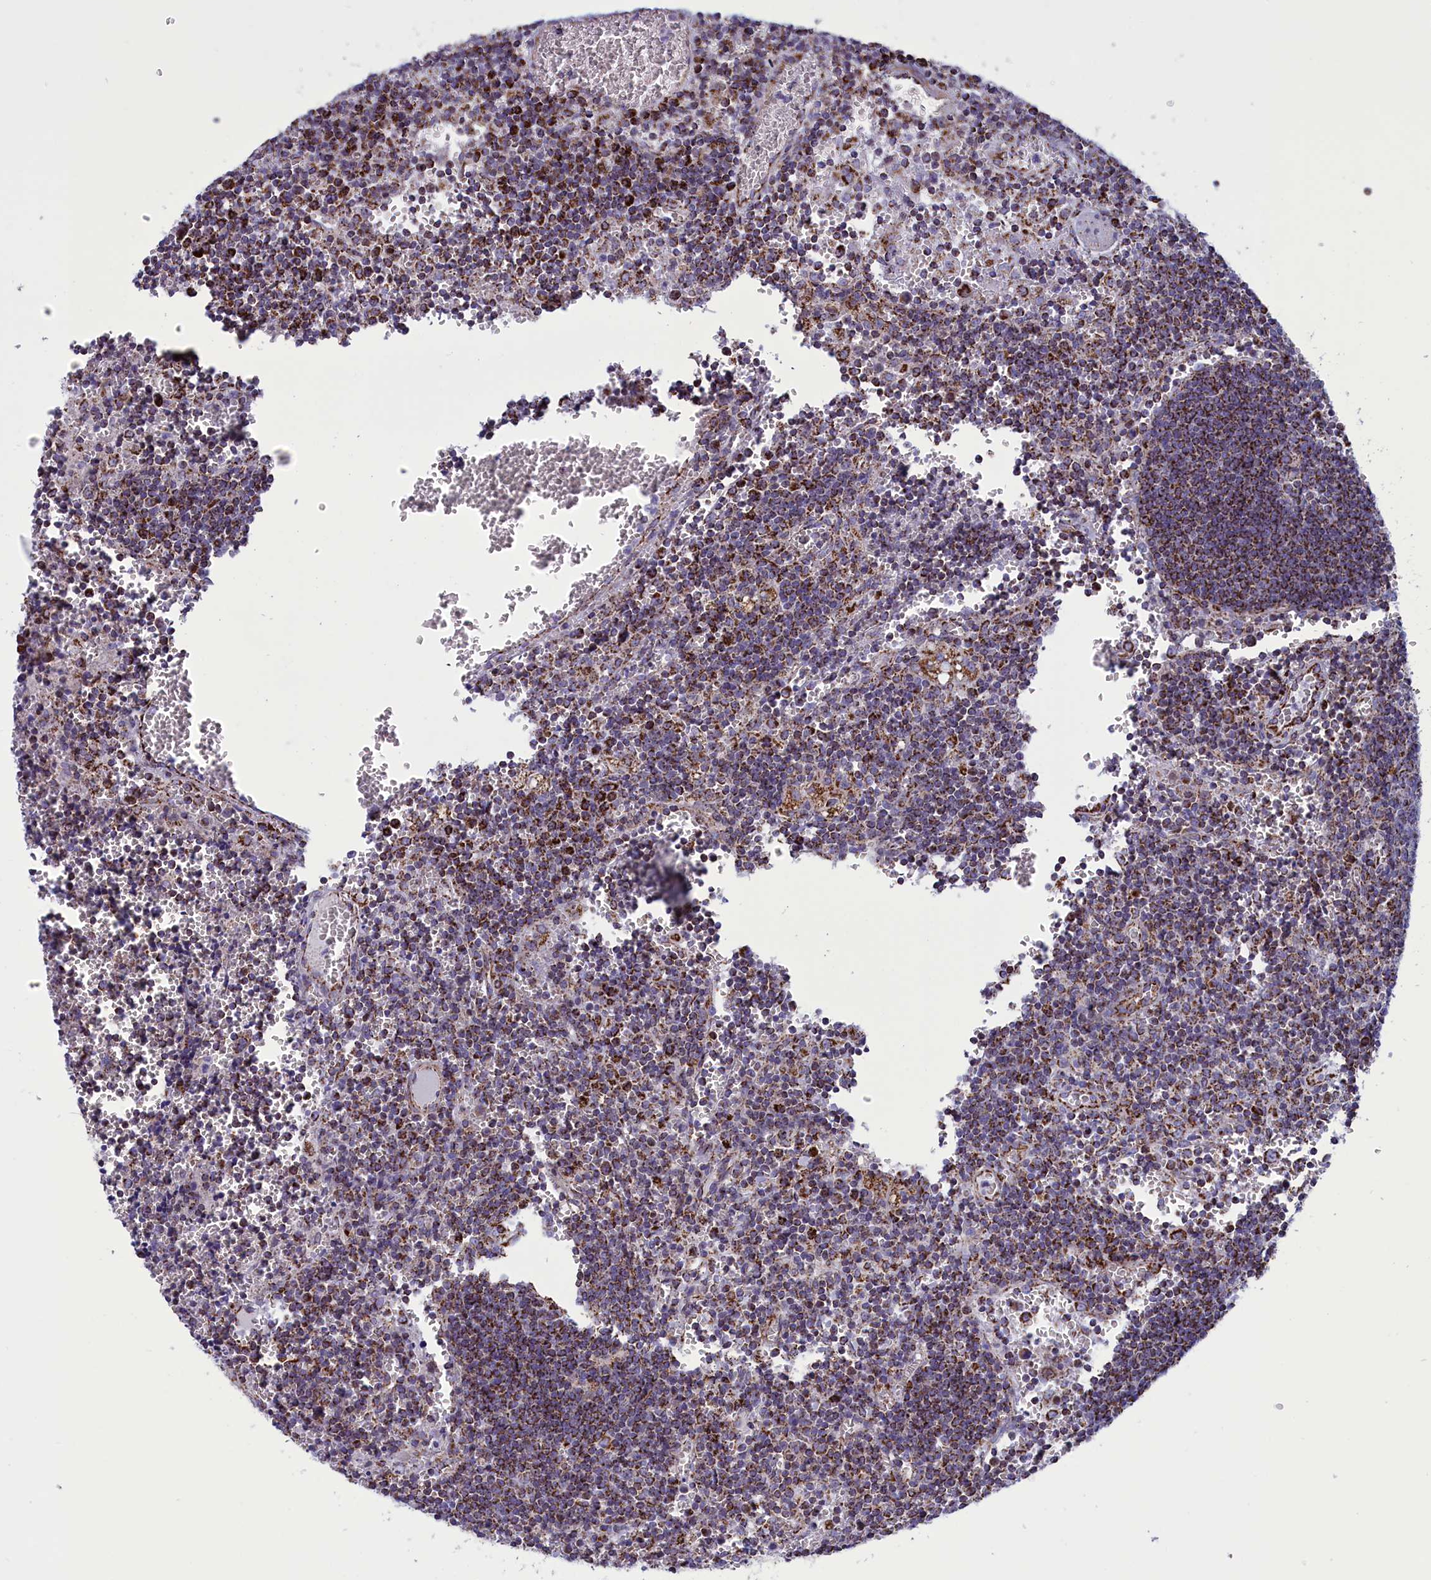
{"staining": {"intensity": "strong", "quantity": "25%-75%", "location": "cytoplasmic/membranous"}, "tissue": "lymph node", "cell_type": "Germinal center cells", "image_type": "normal", "snomed": [{"axis": "morphology", "description": "Normal tissue, NOS"}, {"axis": "topography", "description": "Lymph node"}], "caption": "Lymph node stained for a protein exhibits strong cytoplasmic/membranous positivity in germinal center cells. Using DAB (brown) and hematoxylin (blue) stains, captured at high magnification using brightfield microscopy.", "gene": "ISOC2", "patient": {"sex": "female", "age": 73}}